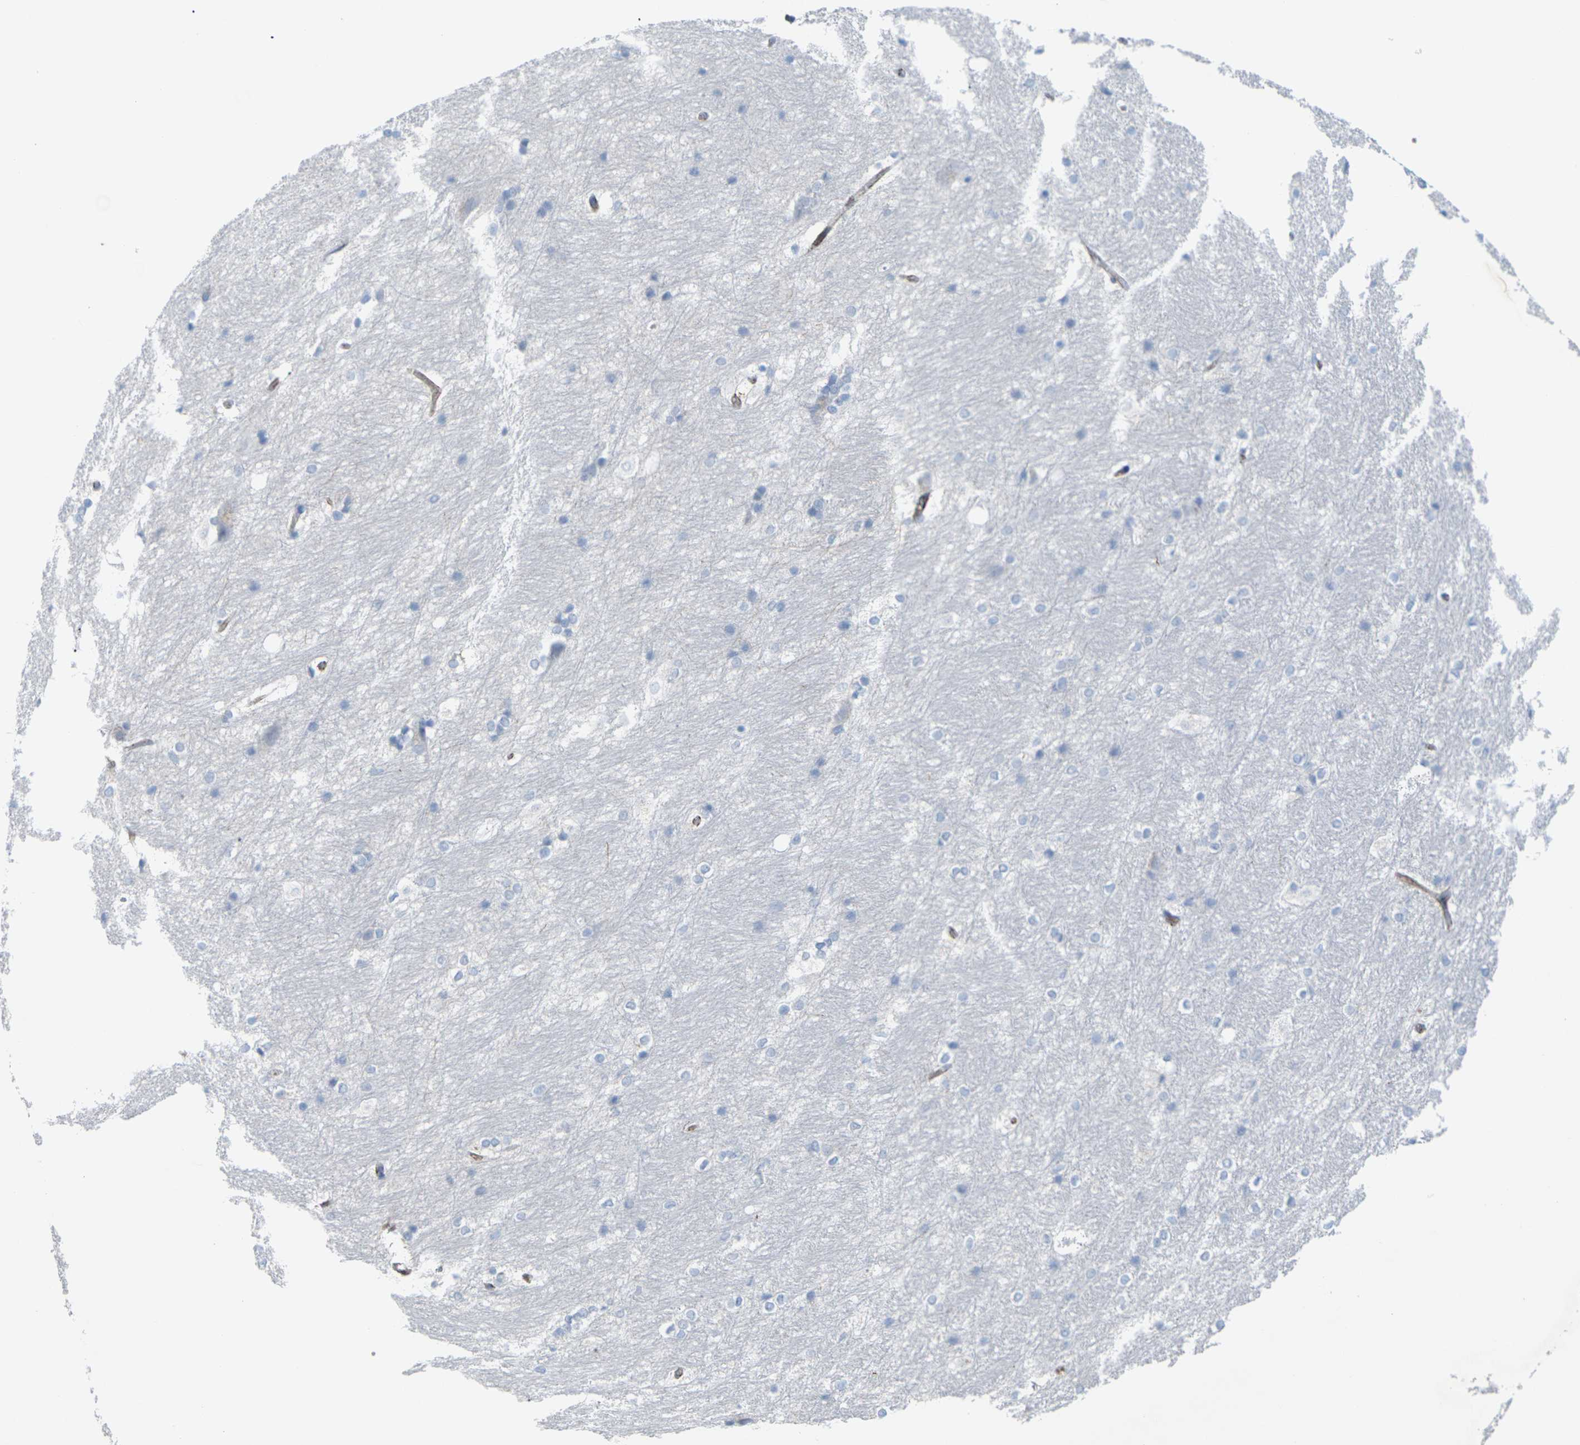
{"staining": {"intensity": "weak", "quantity": "<25%", "location": "cytoplasmic/membranous"}, "tissue": "hippocampus", "cell_type": "Glial cells", "image_type": "normal", "snomed": [{"axis": "morphology", "description": "Normal tissue, NOS"}, {"axis": "topography", "description": "Hippocampus"}], "caption": "A micrograph of hippocampus stained for a protein demonstrates no brown staining in glial cells.", "gene": "CLDN3", "patient": {"sex": "female", "age": 19}}